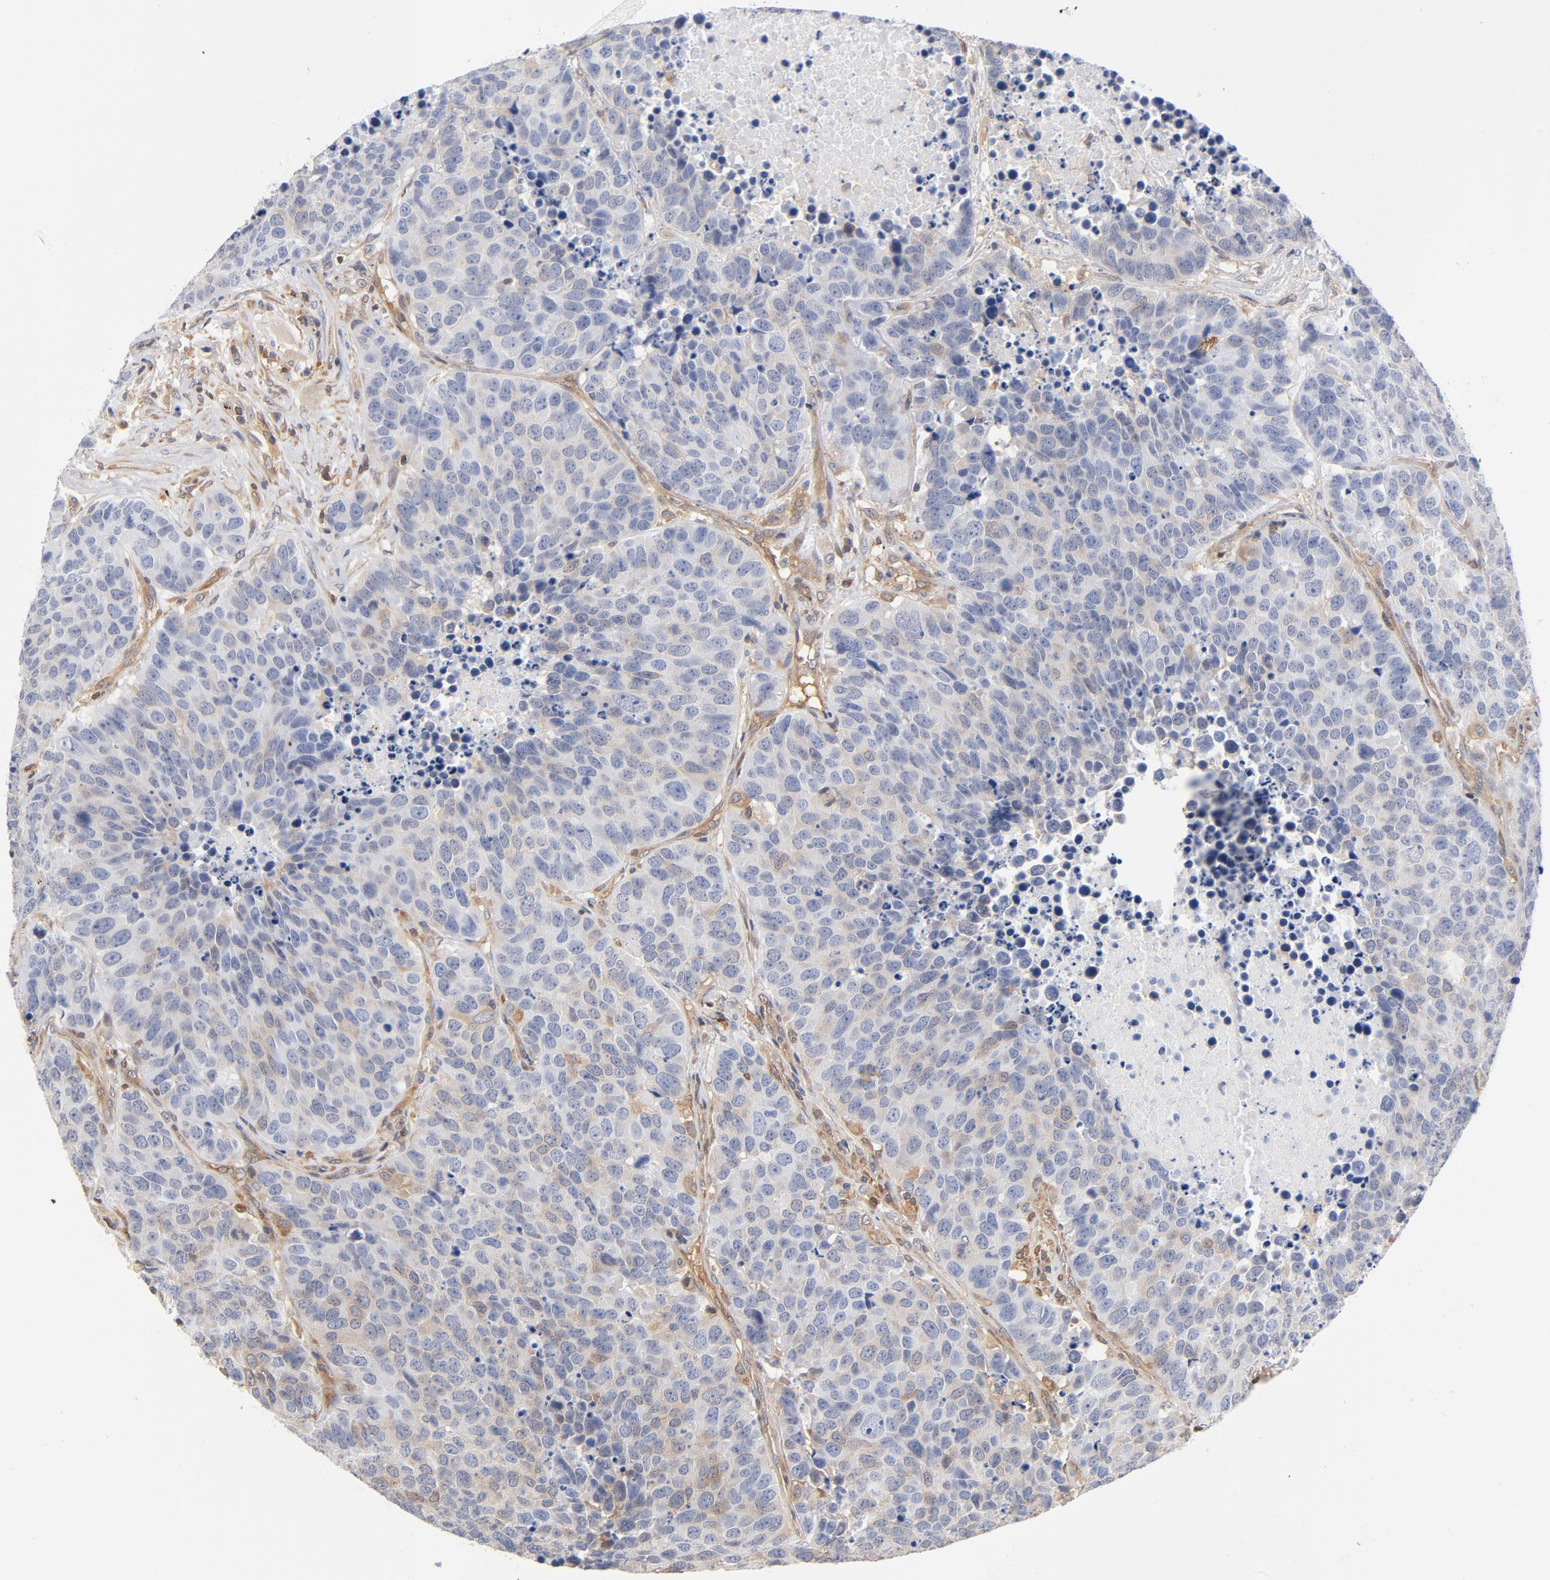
{"staining": {"intensity": "negative", "quantity": "none", "location": "none"}, "tissue": "carcinoid", "cell_type": "Tumor cells", "image_type": "cancer", "snomed": [{"axis": "morphology", "description": "Carcinoid, malignant, NOS"}, {"axis": "topography", "description": "Lung"}], "caption": "IHC of carcinoid shows no staining in tumor cells.", "gene": "ASMTL", "patient": {"sex": "male", "age": 60}}